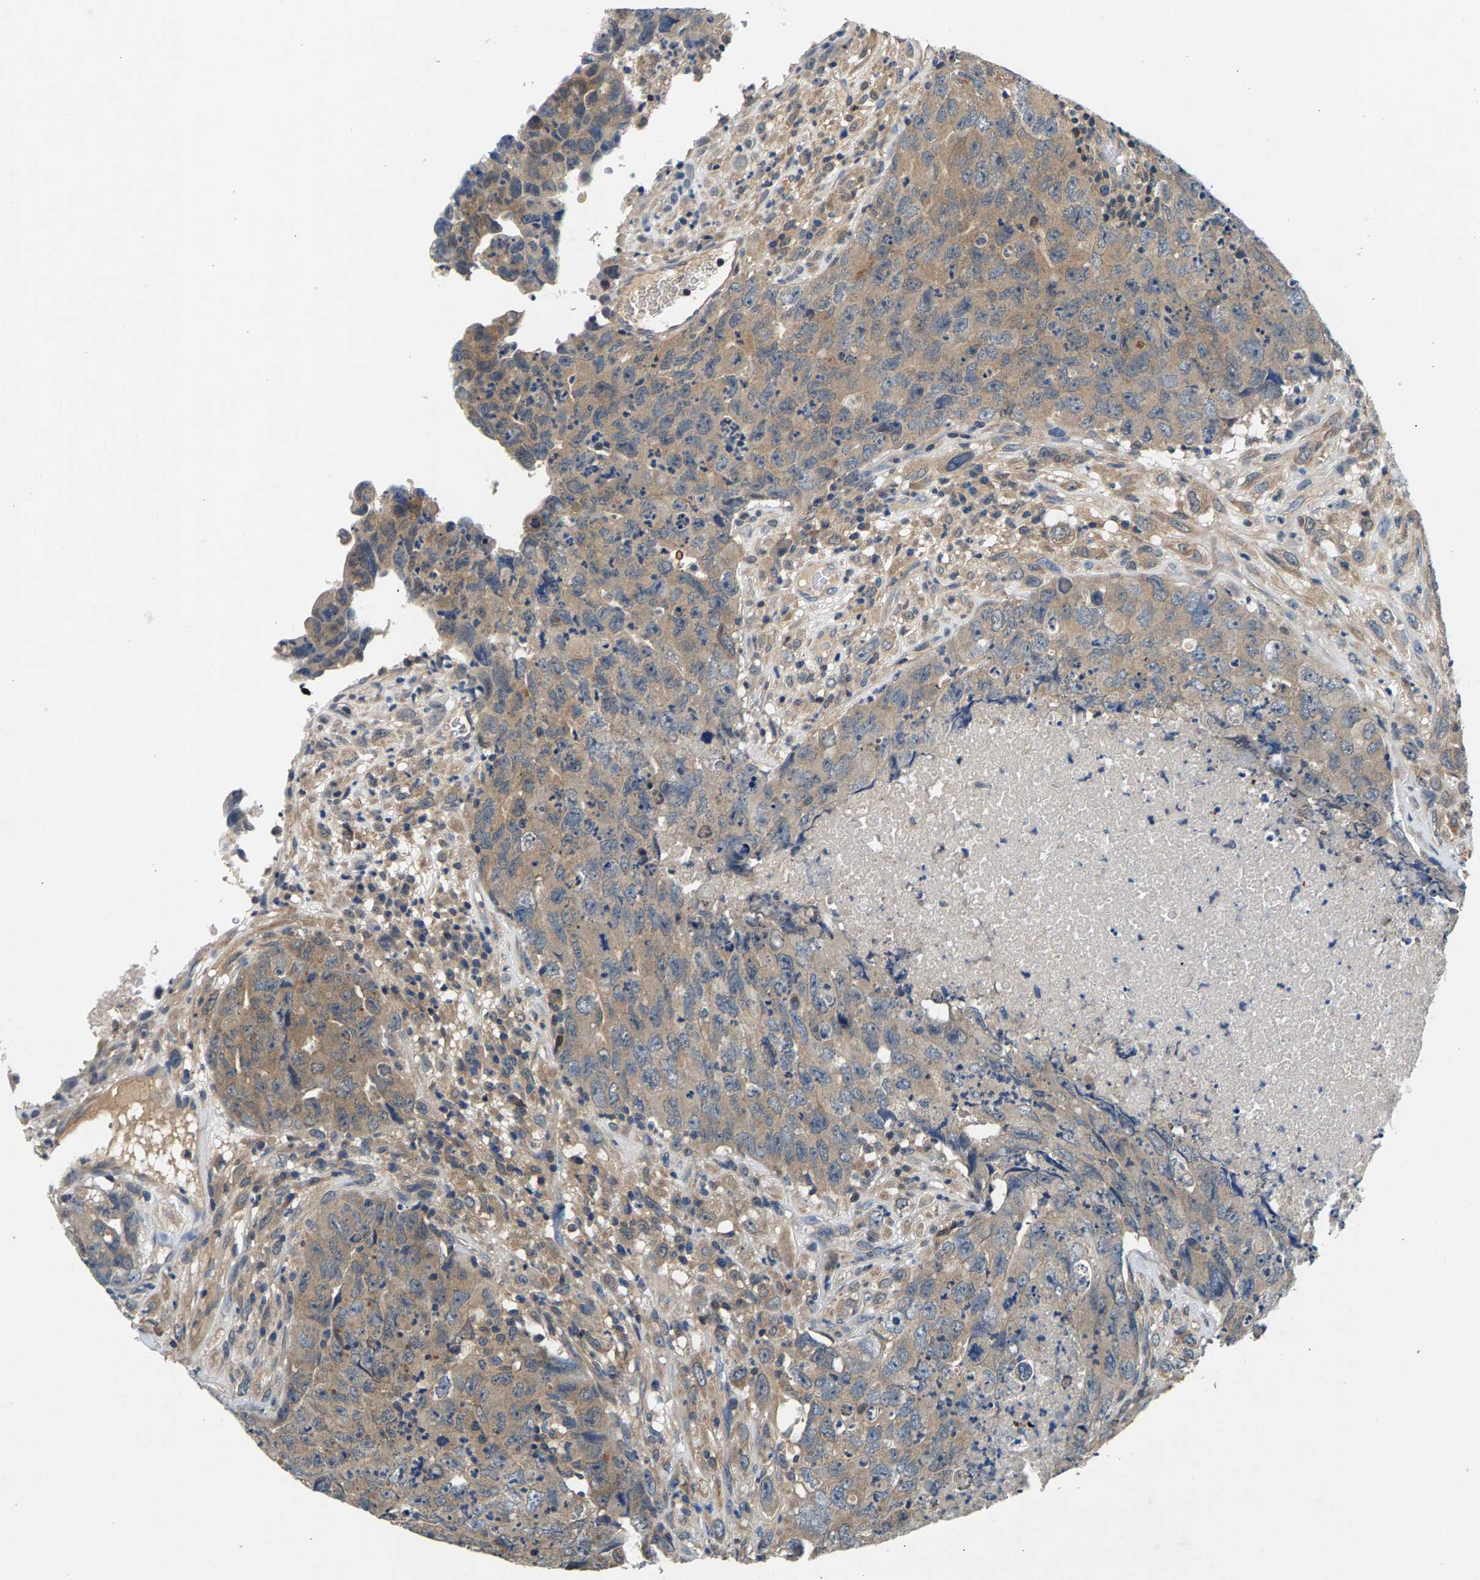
{"staining": {"intensity": "weak", "quantity": ">75%", "location": "cytoplasmic/membranous"}, "tissue": "testis cancer", "cell_type": "Tumor cells", "image_type": "cancer", "snomed": [{"axis": "morphology", "description": "Carcinoma, Embryonal, NOS"}, {"axis": "topography", "description": "Testis"}], "caption": "About >75% of tumor cells in human testis embryonal carcinoma demonstrate weak cytoplasmic/membranous protein expression as visualized by brown immunohistochemical staining.", "gene": "NT5C", "patient": {"sex": "male", "age": 32}}